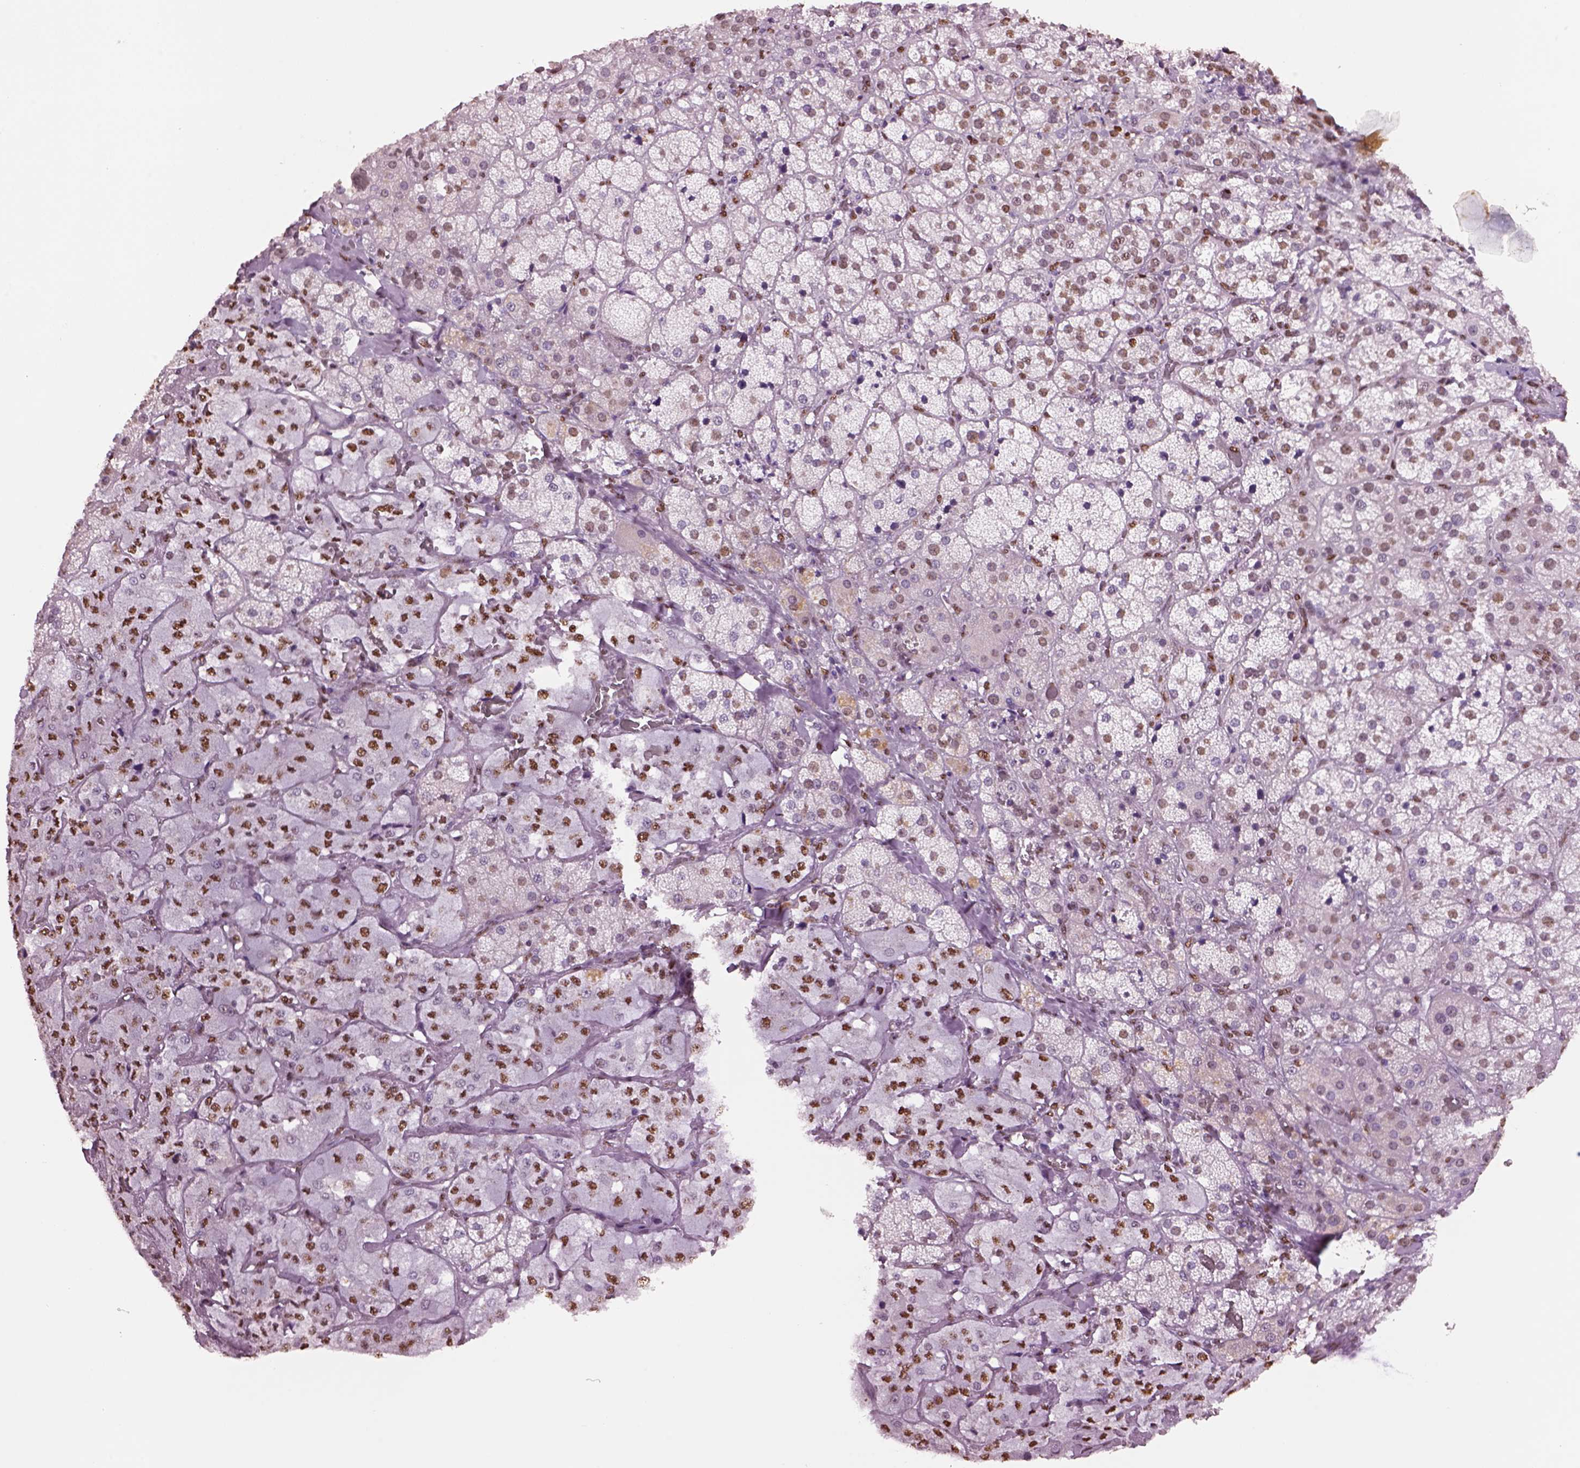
{"staining": {"intensity": "strong", "quantity": "25%-75%", "location": "nuclear"}, "tissue": "adrenal gland", "cell_type": "Glandular cells", "image_type": "normal", "snomed": [{"axis": "morphology", "description": "Normal tissue, NOS"}, {"axis": "topography", "description": "Adrenal gland"}], "caption": "Immunohistochemical staining of unremarkable human adrenal gland exhibits strong nuclear protein positivity in about 25%-75% of glandular cells.", "gene": "DDX3X", "patient": {"sex": "male", "age": 57}}